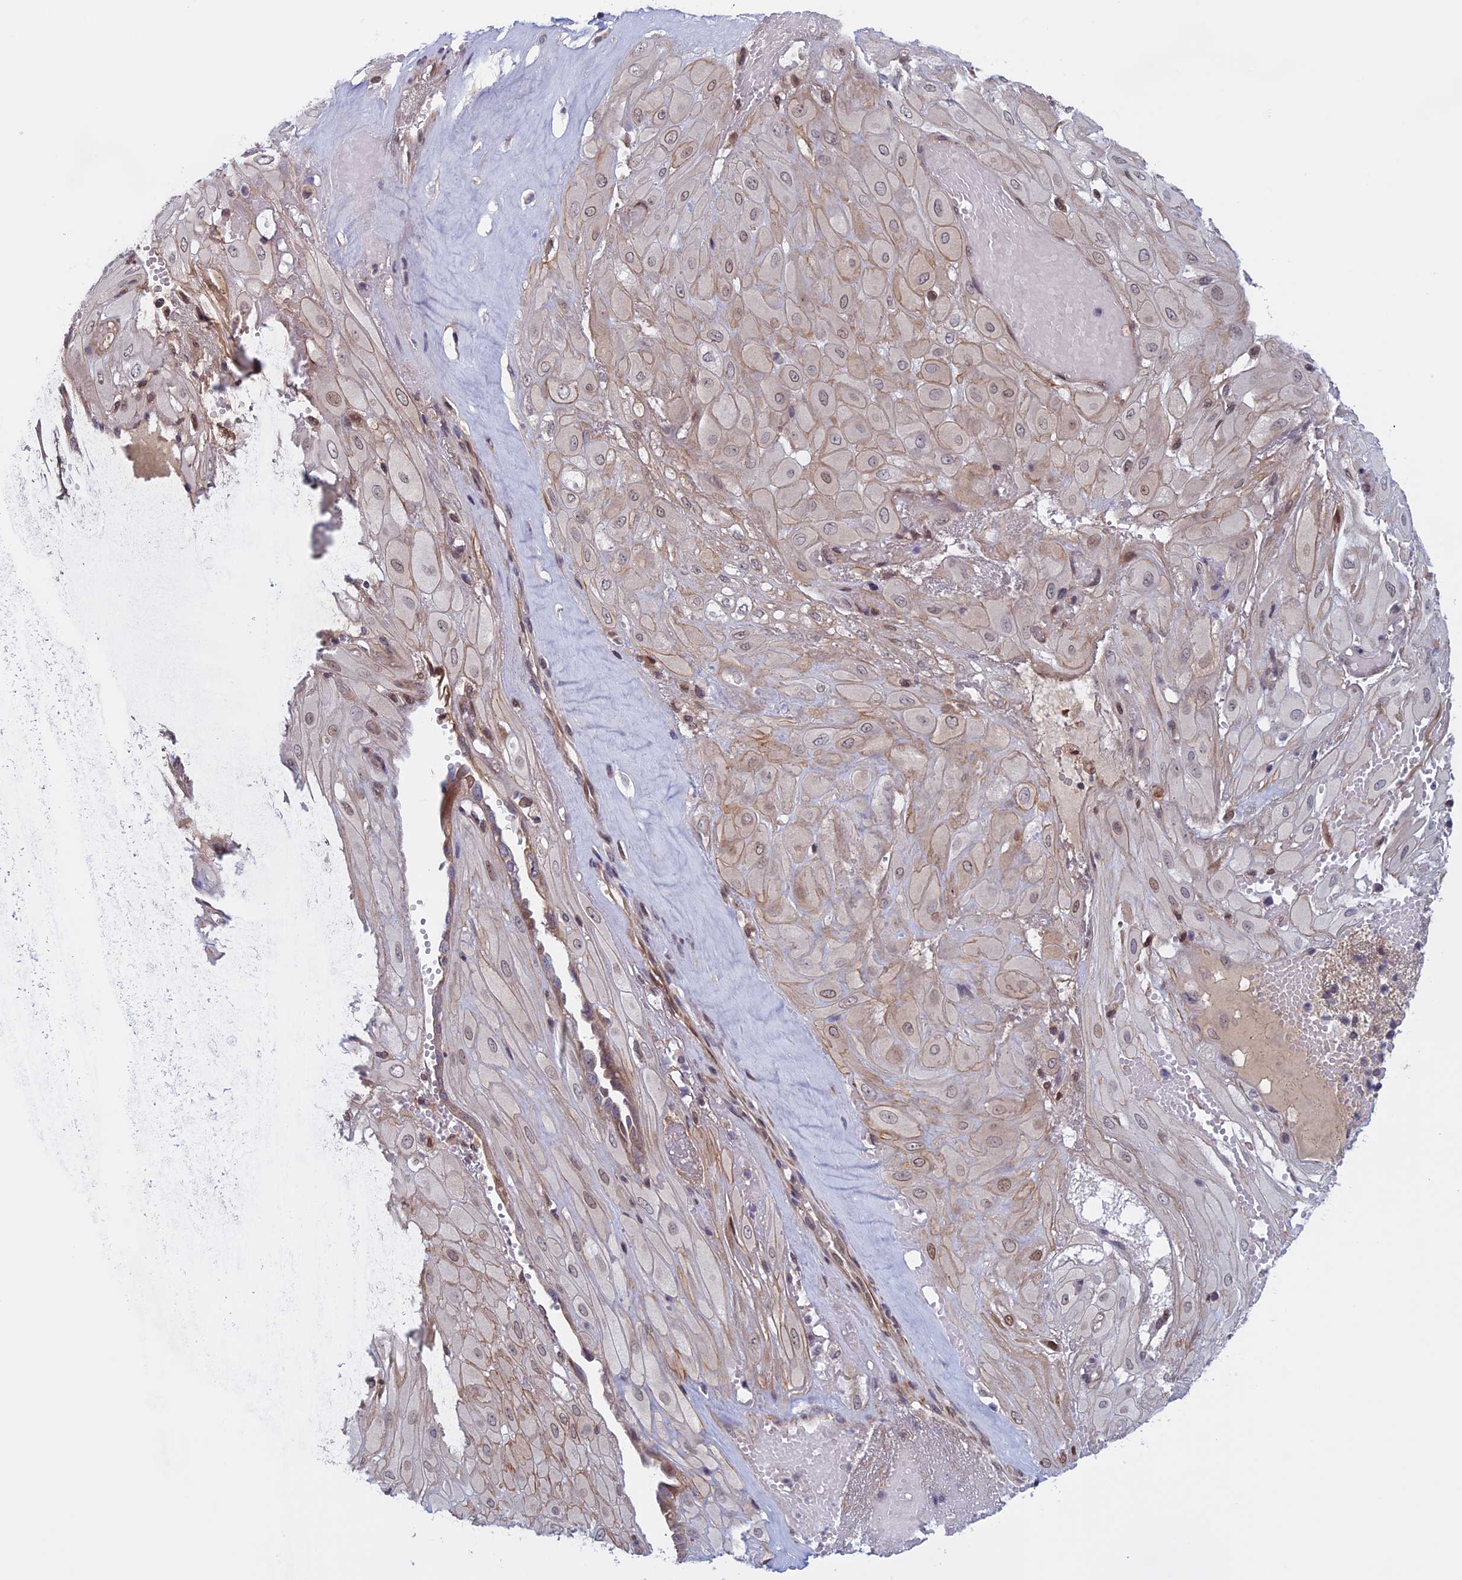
{"staining": {"intensity": "weak", "quantity": "25%-75%", "location": "cytoplasmic/membranous,nuclear"}, "tissue": "cervical cancer", "cell_type": "Tumor cells", "image_type": "cancer", "snomed": [{"axis": "morphology", "description": "Squamous cell carcinoma, NOS"}, {"axis": "topography", "description": "Cervix"}], "caption": "Immunohistochemical staining of cervical cancer (squamous cell carcinoma) reveals low levels of weak cytoplasmic/membranous and nuclear positivity in approximately 25%-75% of tumor cells.", "gene": "FADS1", "patient": {"sex": "female", "age": 36}}